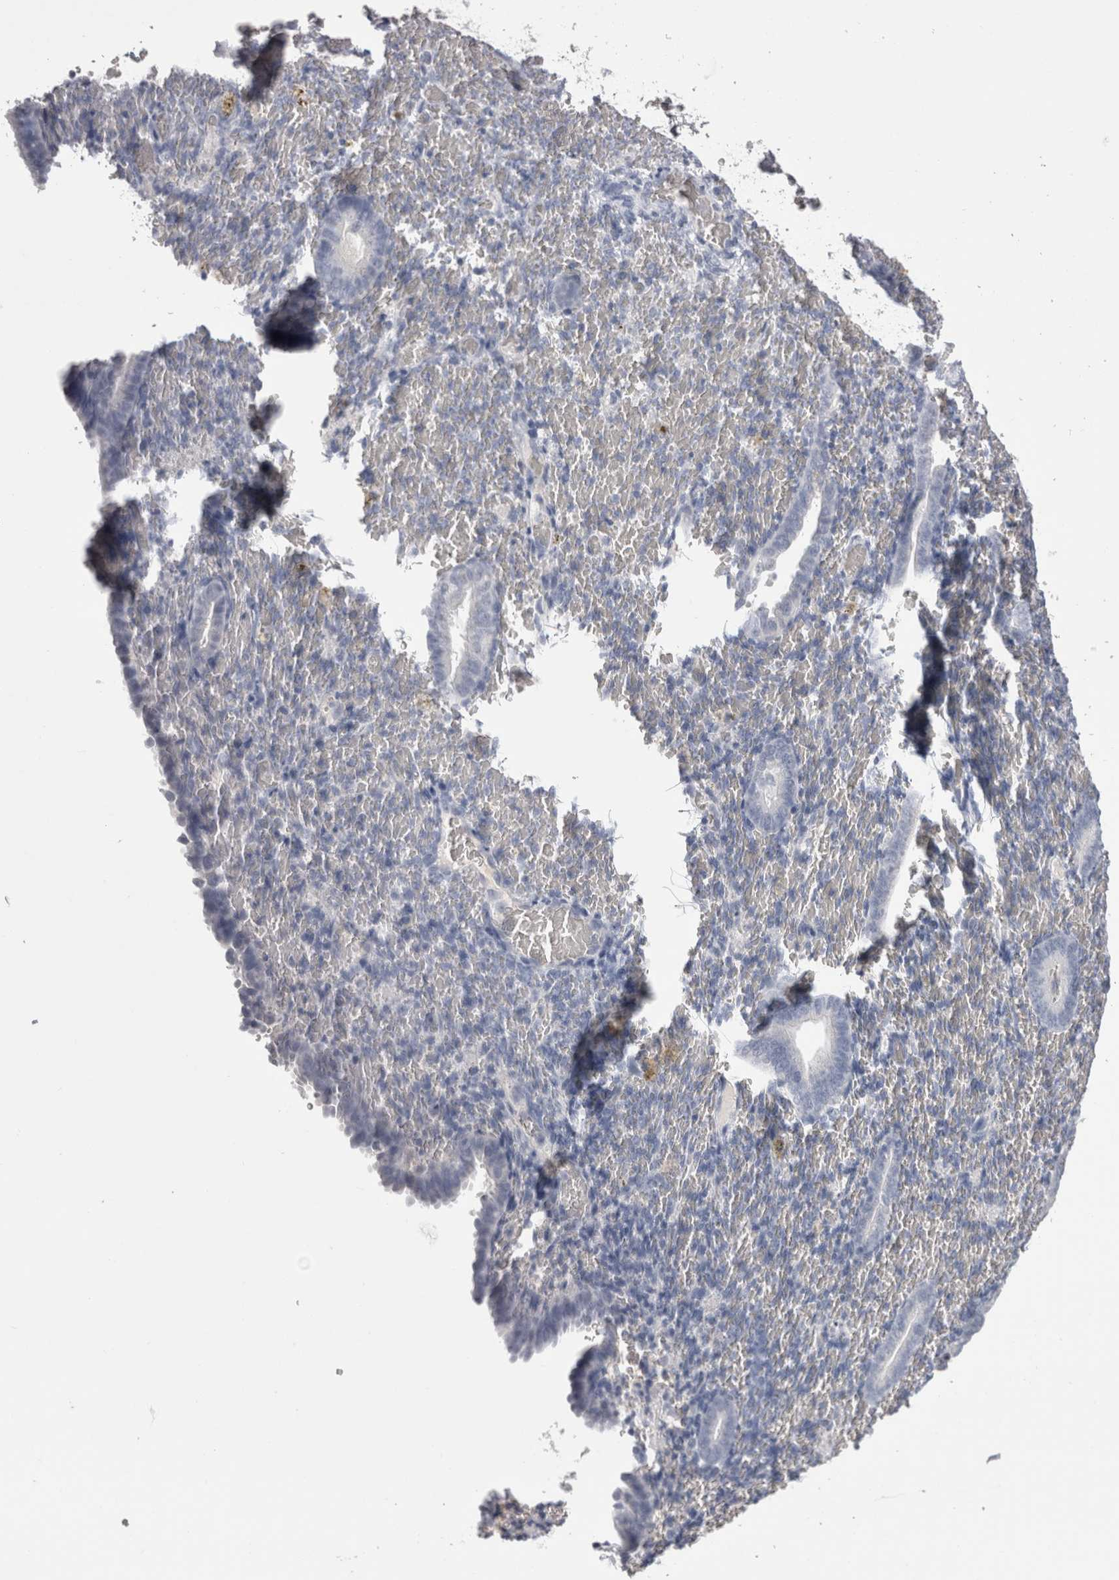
{"staining": {"intensity": "negative", "quantity": "none", "location": "none"}, "tissue": "endometrium", "cell_type": "Cells in endometrial stroma", "image_type": "normal", "snomed": [{"axis": "morphology", "description": "Normal tissue, NOS"}, {"axis": "topography", "description": "Endometrium"}], "caption": "High power microscopy photomicrograph of an immunohistochemistry (IHC) micrograph of normal endometrium, revealing no significant expression in cells in endometrial stroma.", "gene": "CDHR5", "patient": {"sex": "female", "age": 51}}